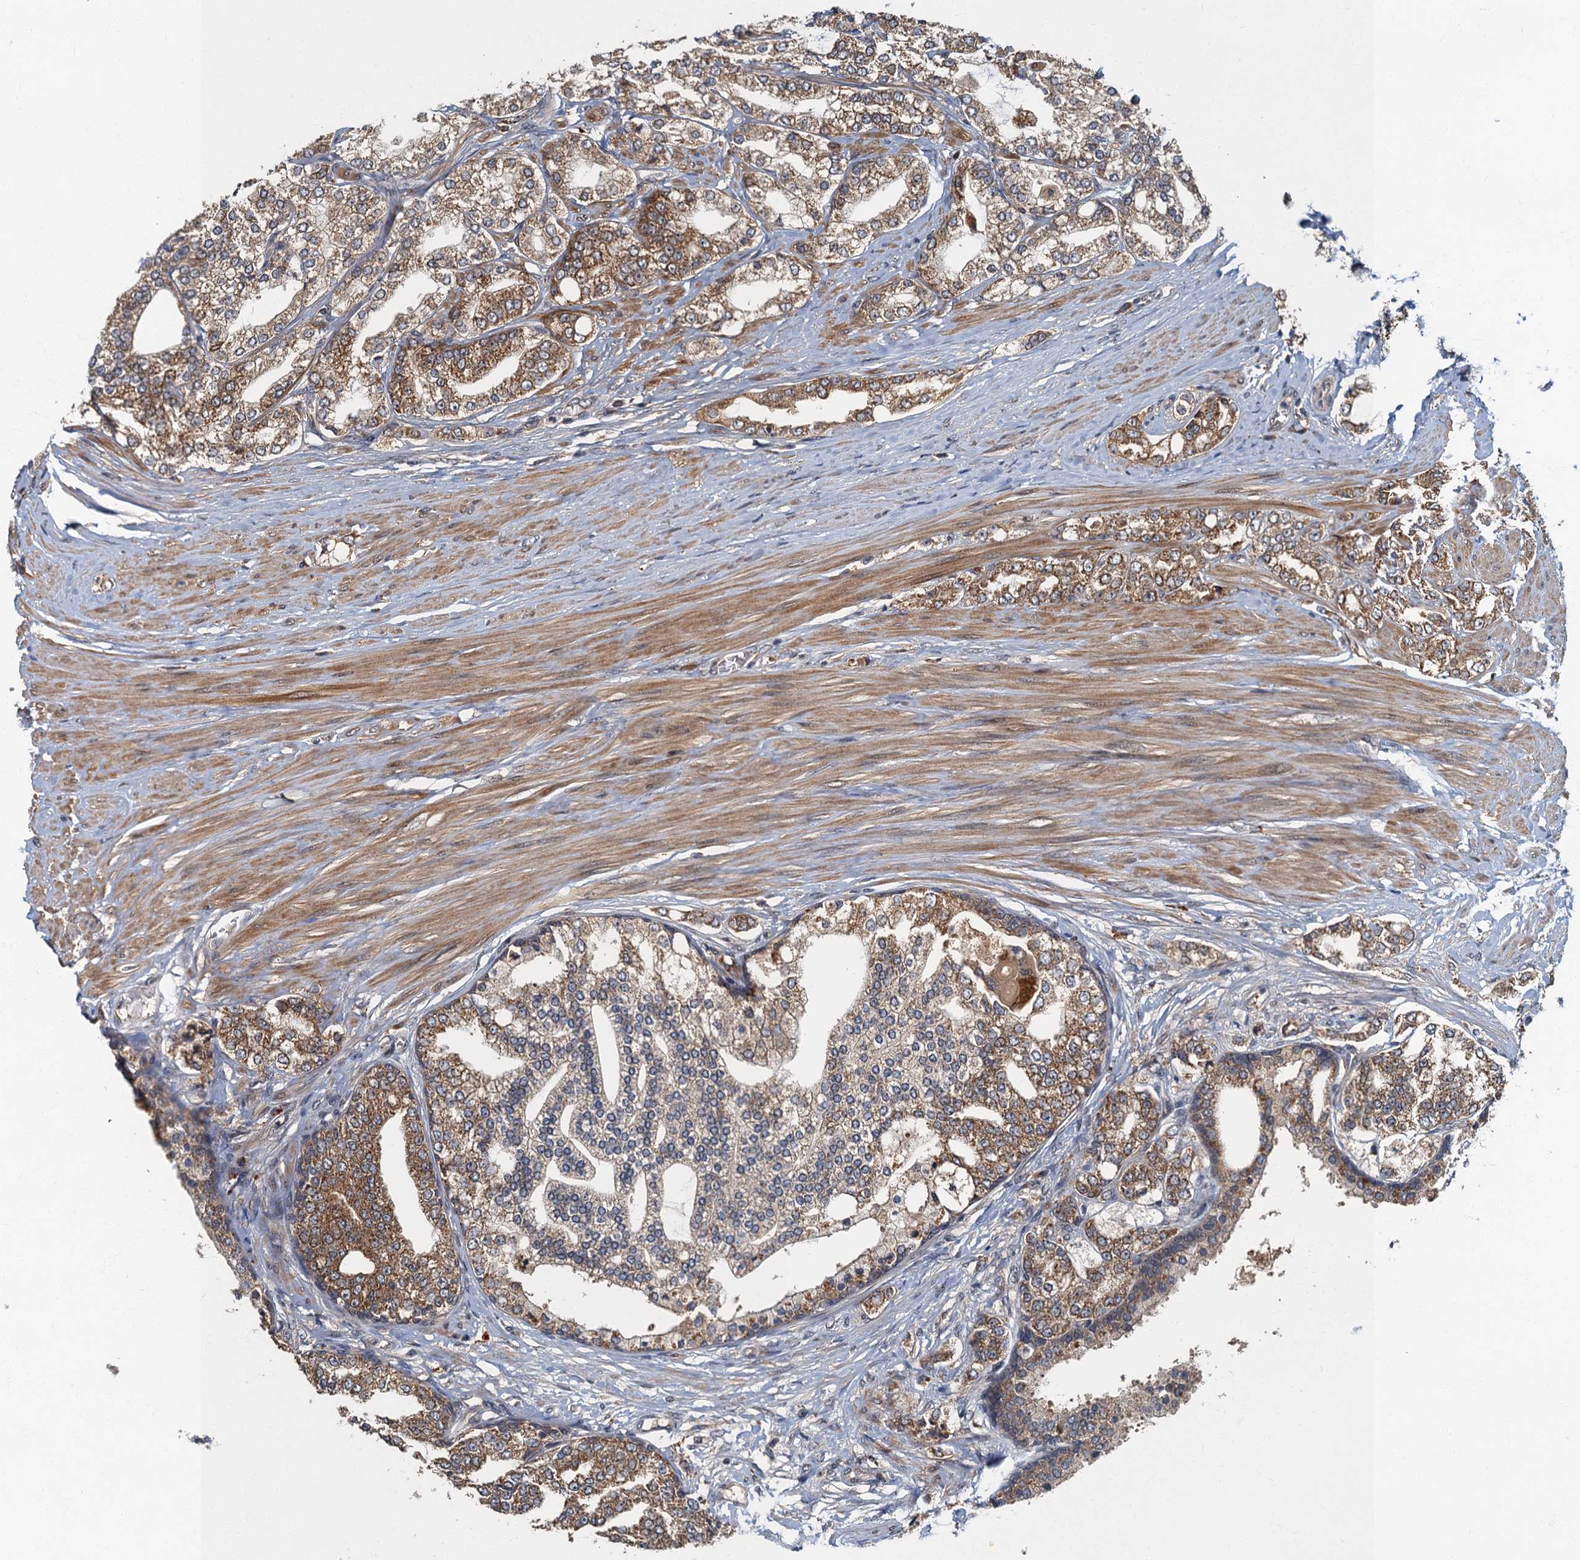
{"staining": {"intensity": "moderate", "quantity": ">75%", "location": "cytoplasmic/membranous"}, "tissue": "prostate cancer", "cell_type": "Tumor cells", "image_type": "cancer", "snomed": [{"axis": "morphology", "description": "Adenocarcinoma, High grade"}, {"axis": "topography", "description": "Prostate"}], "caption": "Immunohistochemistry (IHC) (DAB) staining of human prostate adenocarcinoma (high-grade) reveals moderate cytoplasmic/membranous protein expression in approximately >75% of tumor cells.", "gene": "WDCP", "patient": {"sex": "male", "age": 64}}